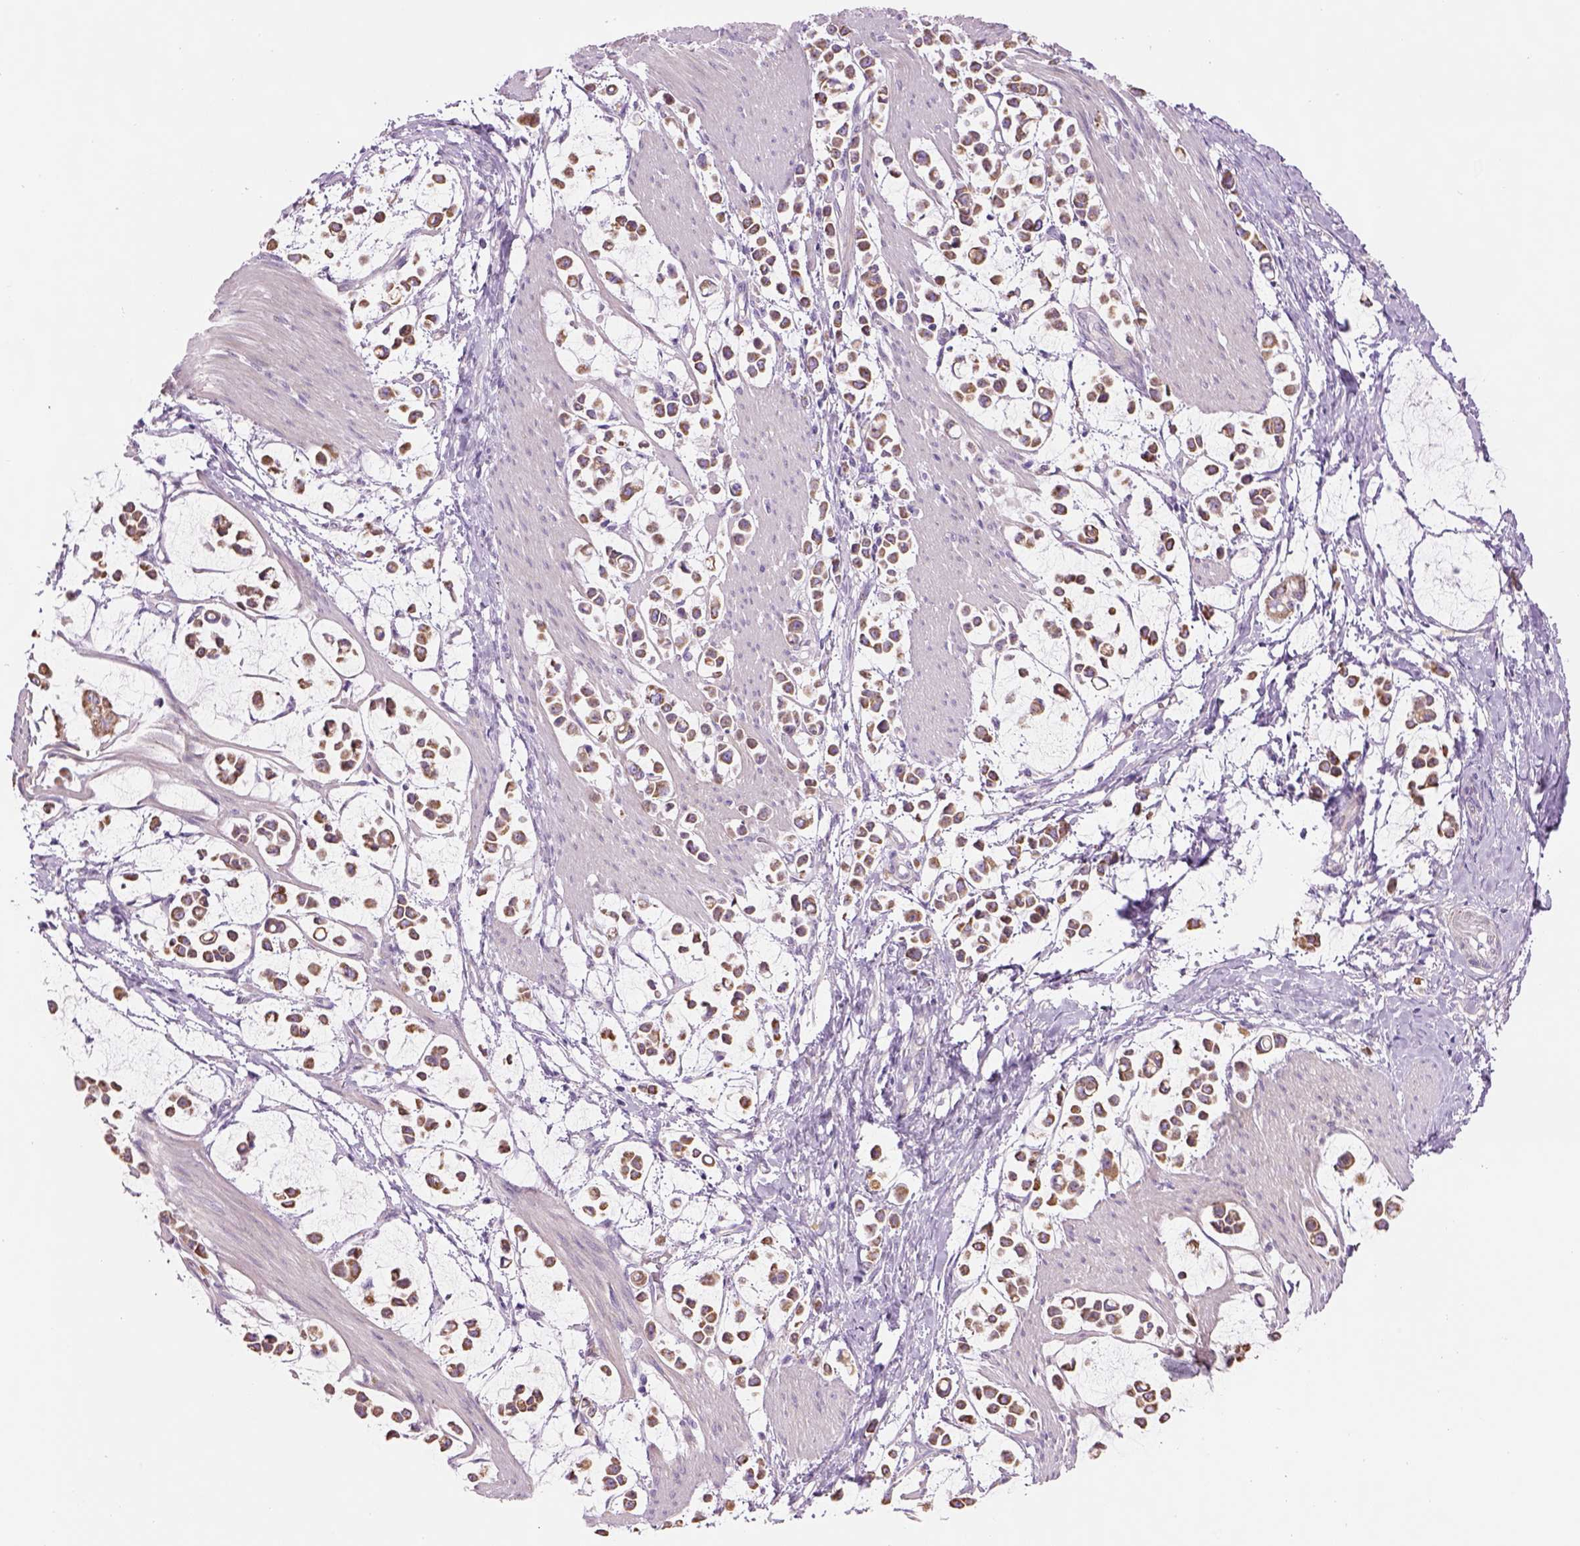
{"staining": {"intensity": "moderate", "quantity": ">75%", "location": "cytoplasmic/membranous"}, "tissue": "stomach cancer", "cell_type": "Tumor cells", "image_type": "cancer", "snomed": [{"axis": "morphology", "description": "Adenocarcinoma, NOS"}, {"axis": "topography", "description": "Stomach"}], "caption": "A micrograph of human stomach adenocarcinoma stained for a protein reveals moderate cytoplasmic/membranous brown staining in tumor cells.", "gene": "IFT52", "patient": {"sex": "male", "age": 82}}